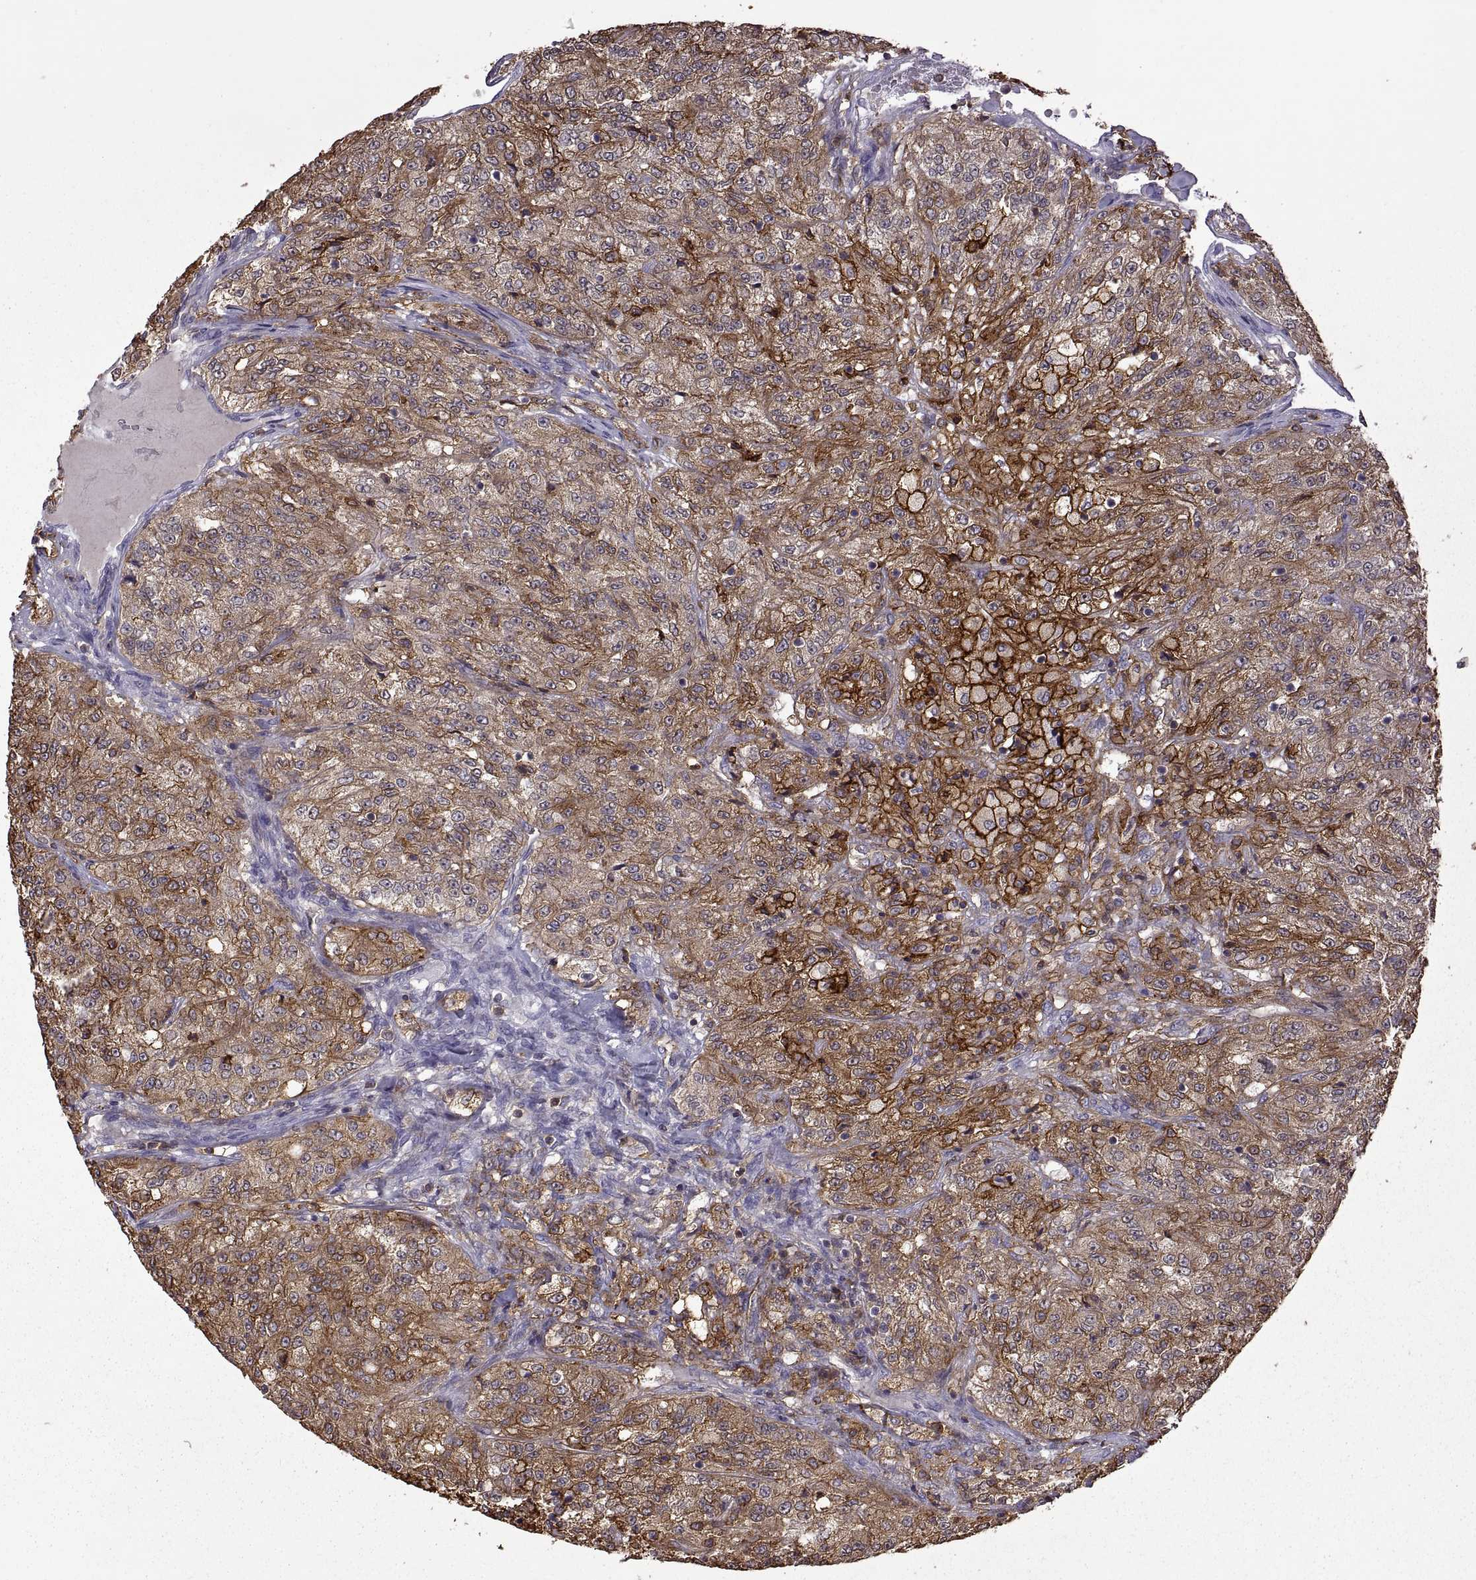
{"staining": {"intensity": "moderate", "quantity": ">75%", "location": "cytoplasmic/membranous"}, "tissue": "renal cancer", "cell_type": "Tumor cells", "image_type": "cancer", "snomed": [{"axis": "morphology", "description": "Adenocarcinoma, NOS"}, {"axis": "topography", "description": "Kidney"}], "caption": "Immunohistochemistry (IHC) histopathology image of neoplastic tissue: adenocarcinoma (renal) stained using immunohistochemistry shows medium levels of moderate protein expression localized specifically in the cytoplasmic/membranous of tumor cells, appearing as a cytoplasmic/membranous brown color.", "gene": "S100A10", "patient": {"sex": "female", "age": 63}}